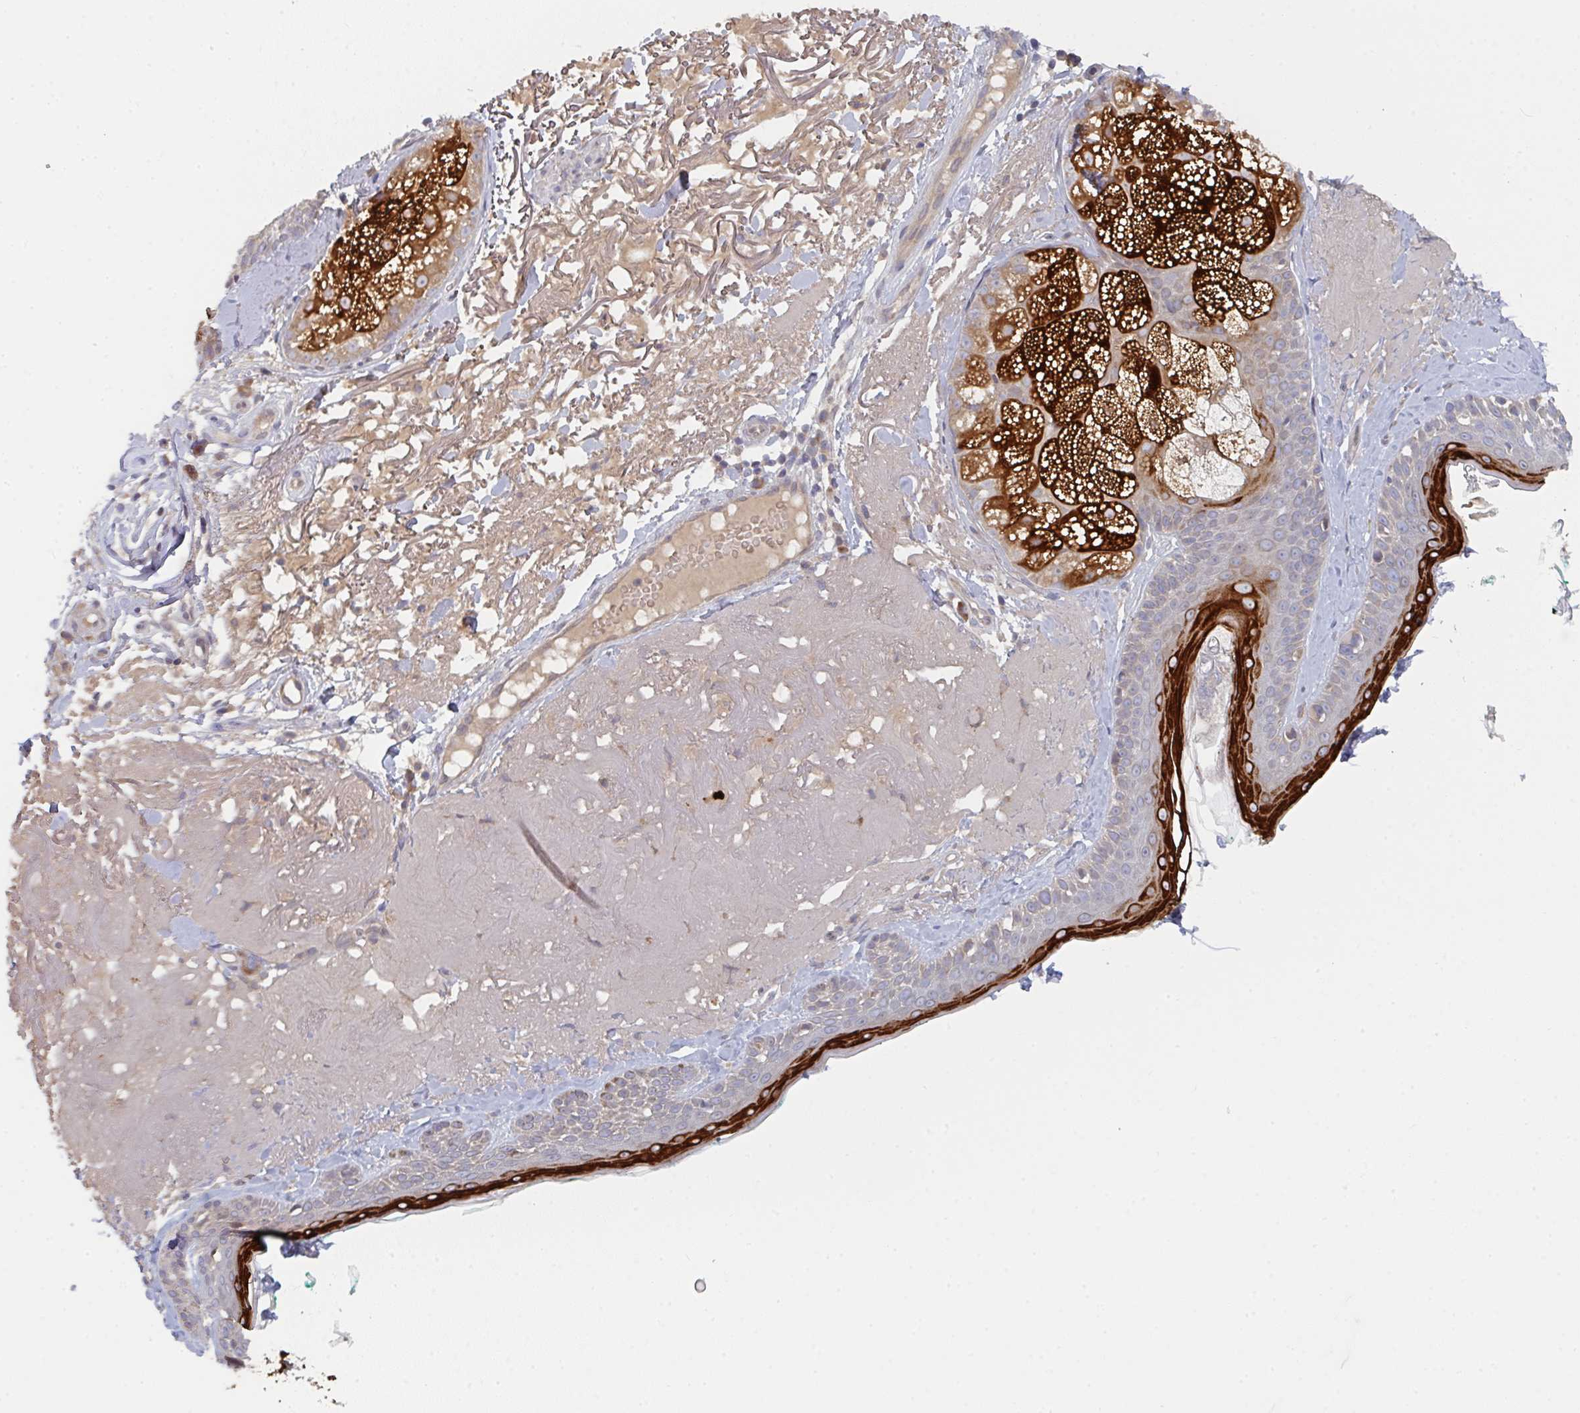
{"staining": {"intensity": "negative", "quantity": "none", "location": "none"}, "tissue": "skin", "cell_type": "Fibroblasts", "image_type": "normal", "snomed": [{"axis": "morphology", "description": "Normal tissue, NOS"}, {"axis": "topography", "description": "Skin"}], "caption": "Fibroblasts are negative for brown protein staining in unremarkable skin. (DAB (3,3'-diaminobenzidine) immunohistochemistry, high magnification).", "gene": "ELOVL1", "patient": {"sex": "male", "age": 73}}